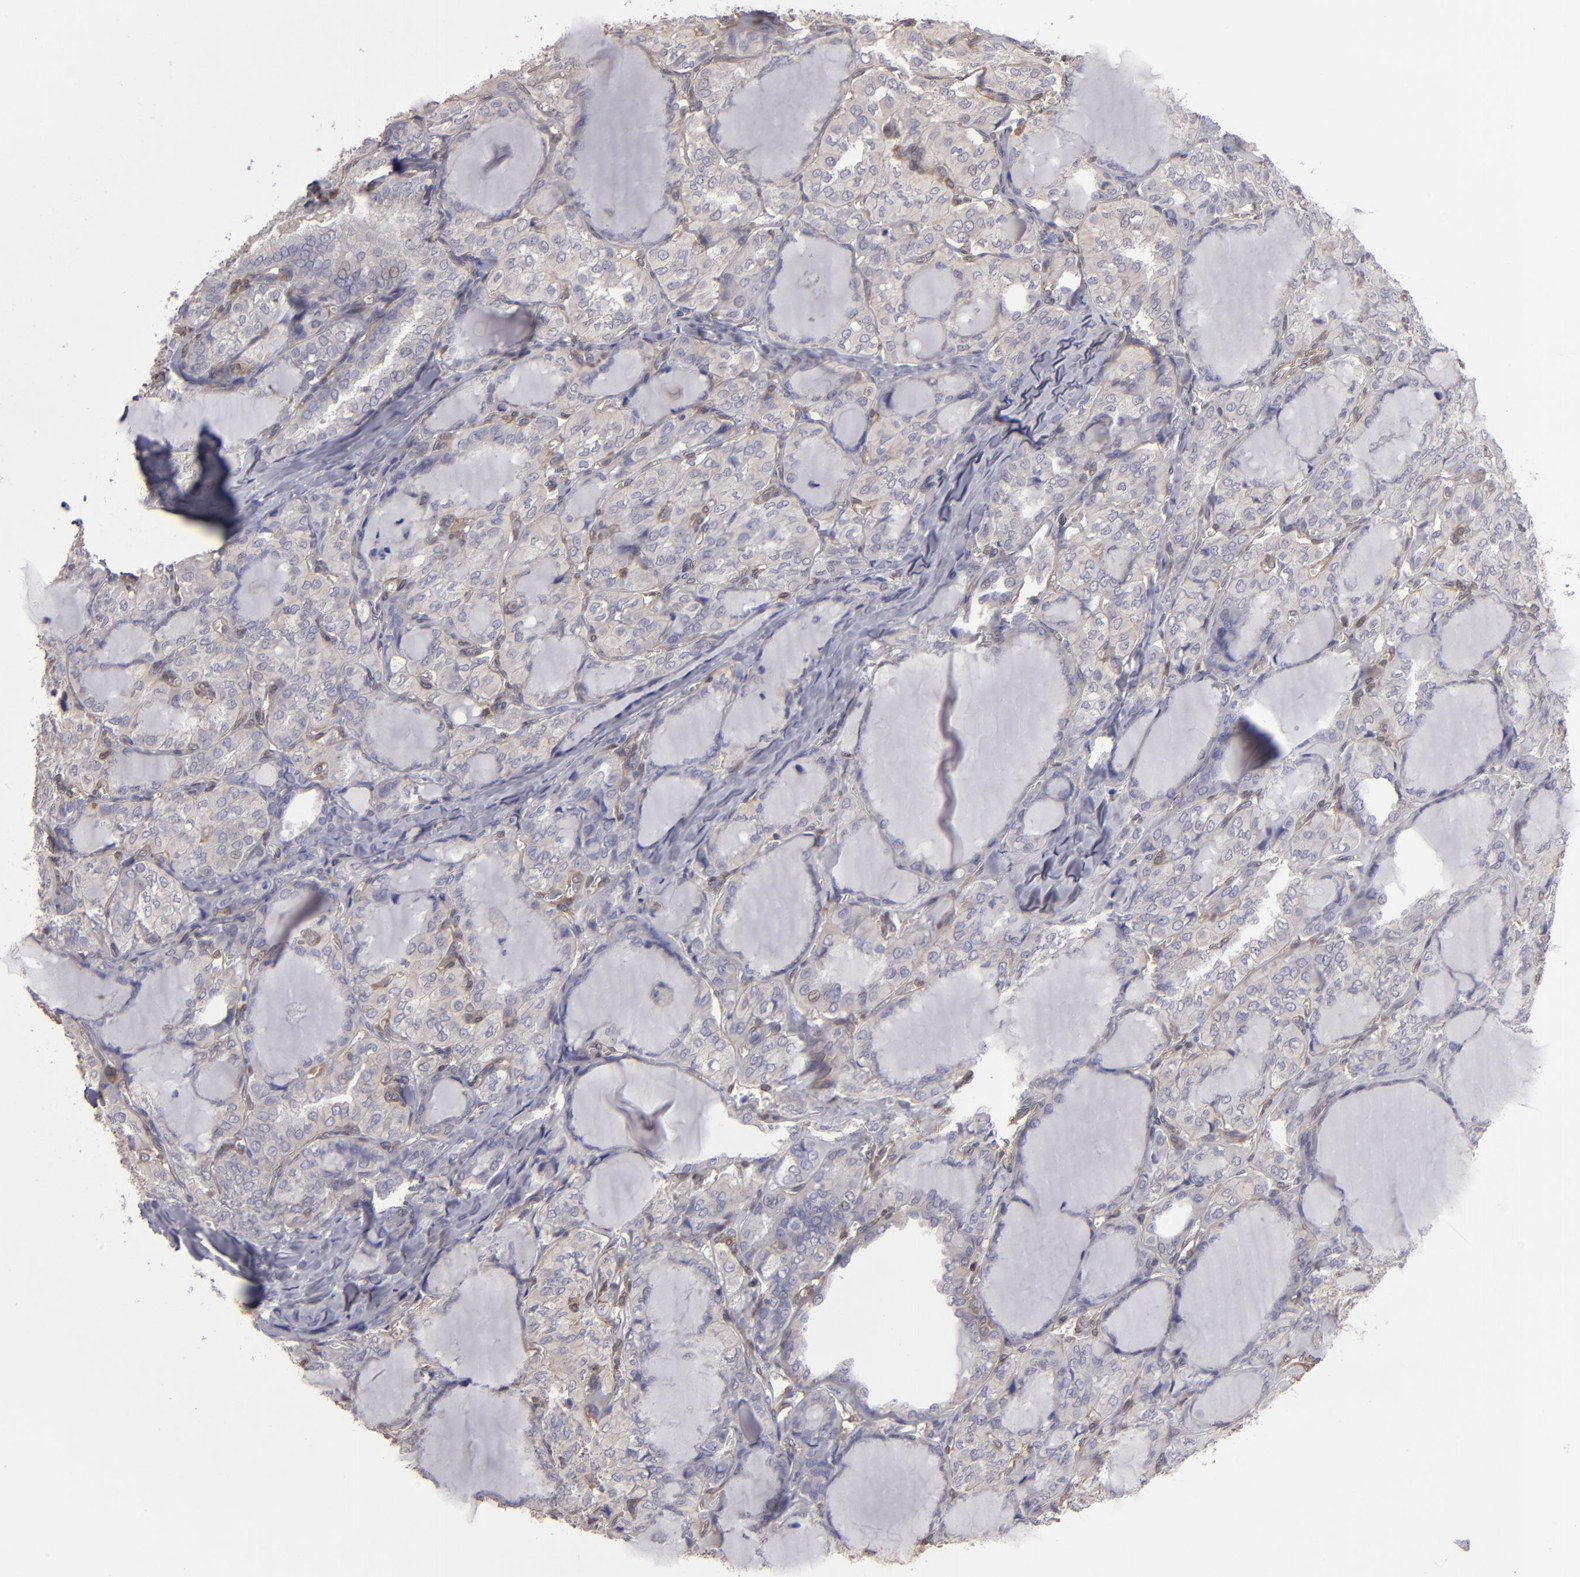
{"staining": {"intensity": "weak", "quantity": ">75%", "location": "cytoplasmic/membranous"}, "tissue": "thyroid cancer", "cell_type": "Tumor cells", "image_type": "cancer", "snomed": [{"axis": "morphology", "description": "Papillary adenocarcinoma, NOS"}, {"axis": "topography", "description": "Thyroid gland"}], "caption": "This histopathology image demonstrates thyroid papillary adenocarcinoma stained with IHC to label a protein in brown. The cytoplasmic/membranous of tumor cells show weak positivity for the protein. Nuclei are counter-stained blue.", "gene": "NDRG2", "patient": {"sex": "male", "age": 20}}